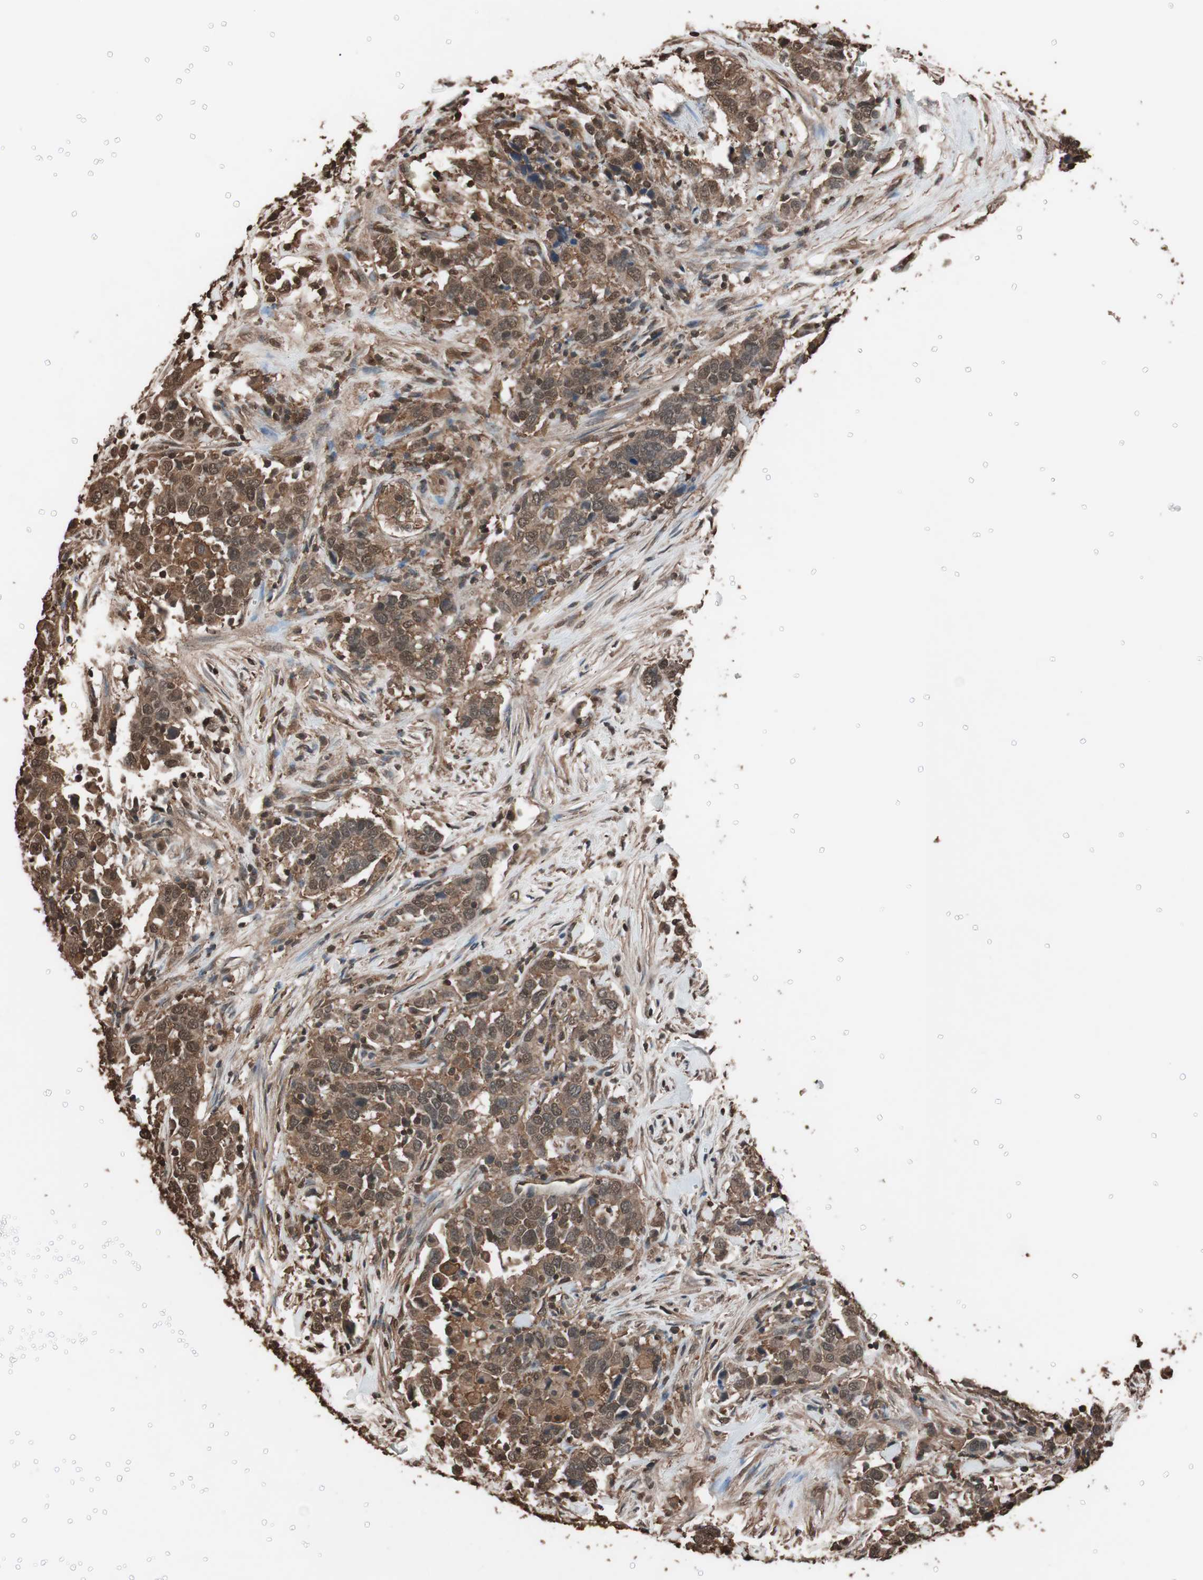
{"staining": {"intensity": "strong", "quantity": ">75%", "location": "cytoplasmic/membranous"}, "tissue": "urothelial cancer", "cell_type": "Tumor cells", "image_type": "cancer", "snomed": [{"axis": "morphology", "description": "Urothelial carcinoma, High grade"}, {"axis": "topography", "description": "Urinary bladder"}], "caption": "Protein staining reveals strong cytoplasmic/membranous positivity in approximately >75% of tumor cells in high-grade urothelial carcinoma. (DAB (3,3'-diaminobenzidine) IHC, brown staining for protein, blue staining for nuclei).", "gene": "CALM2", "patient": {"sex": "male", "age": 61}}